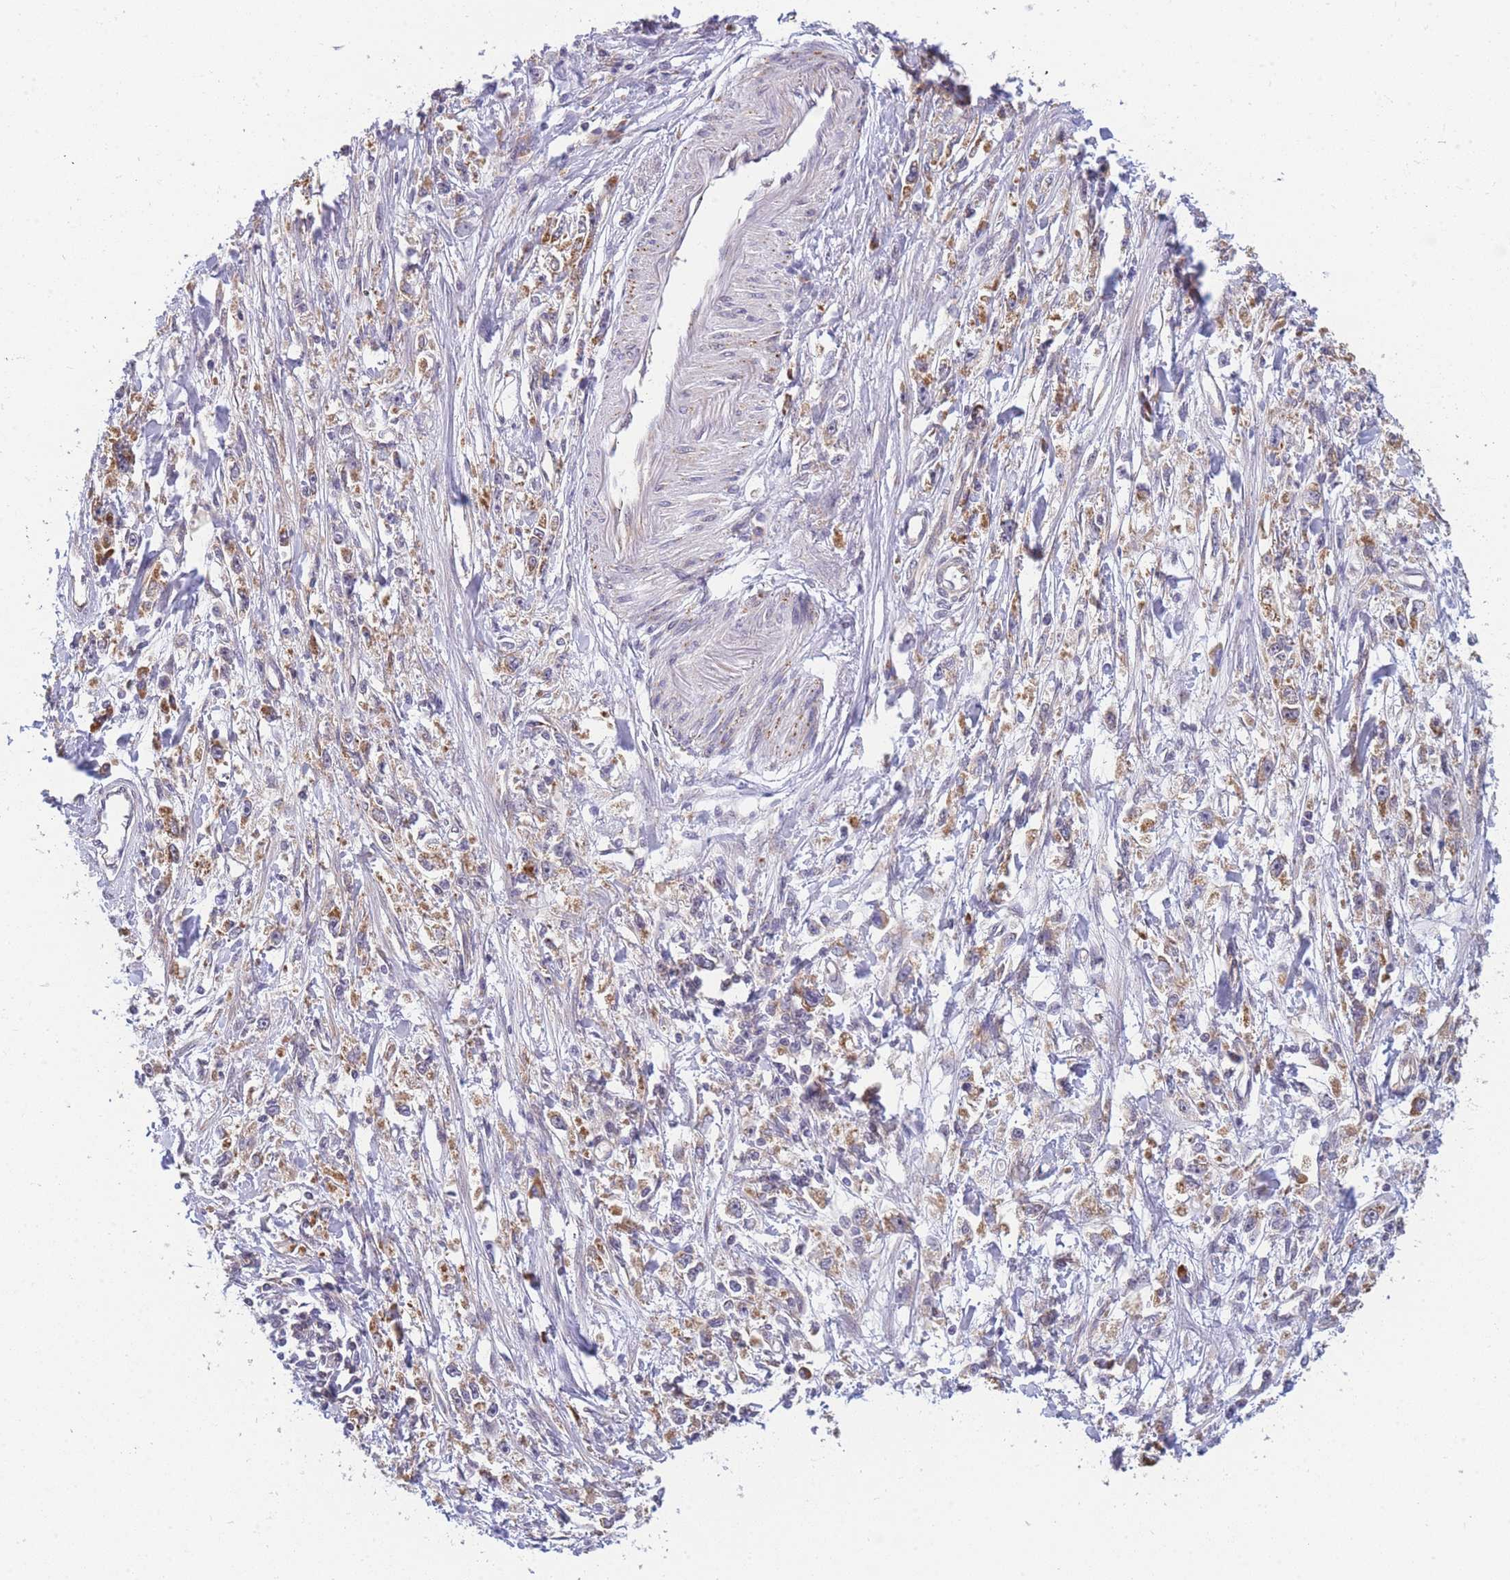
{"staining": {"intensity": "moderate", "quantity": "25%-75%", "location": "cytoplasmic/membranous"}, "tissue": "stomach cancer", "cell_type": "Tumor cells", "image_type": "cancer", "snomed": [{"axis": "morphology", "description": "Adenocarcinoma, NOS"}, {"axis": "topography", "description": "Stomach"}], "caption": "A micrograph of human adenocarcinoma (stomach) stained for a protein displays moderate cytoplasmic/membranous brown staining in tumor cells.", "gene": "MRPL23", "patient": {"sex": "female", "age": 59}}